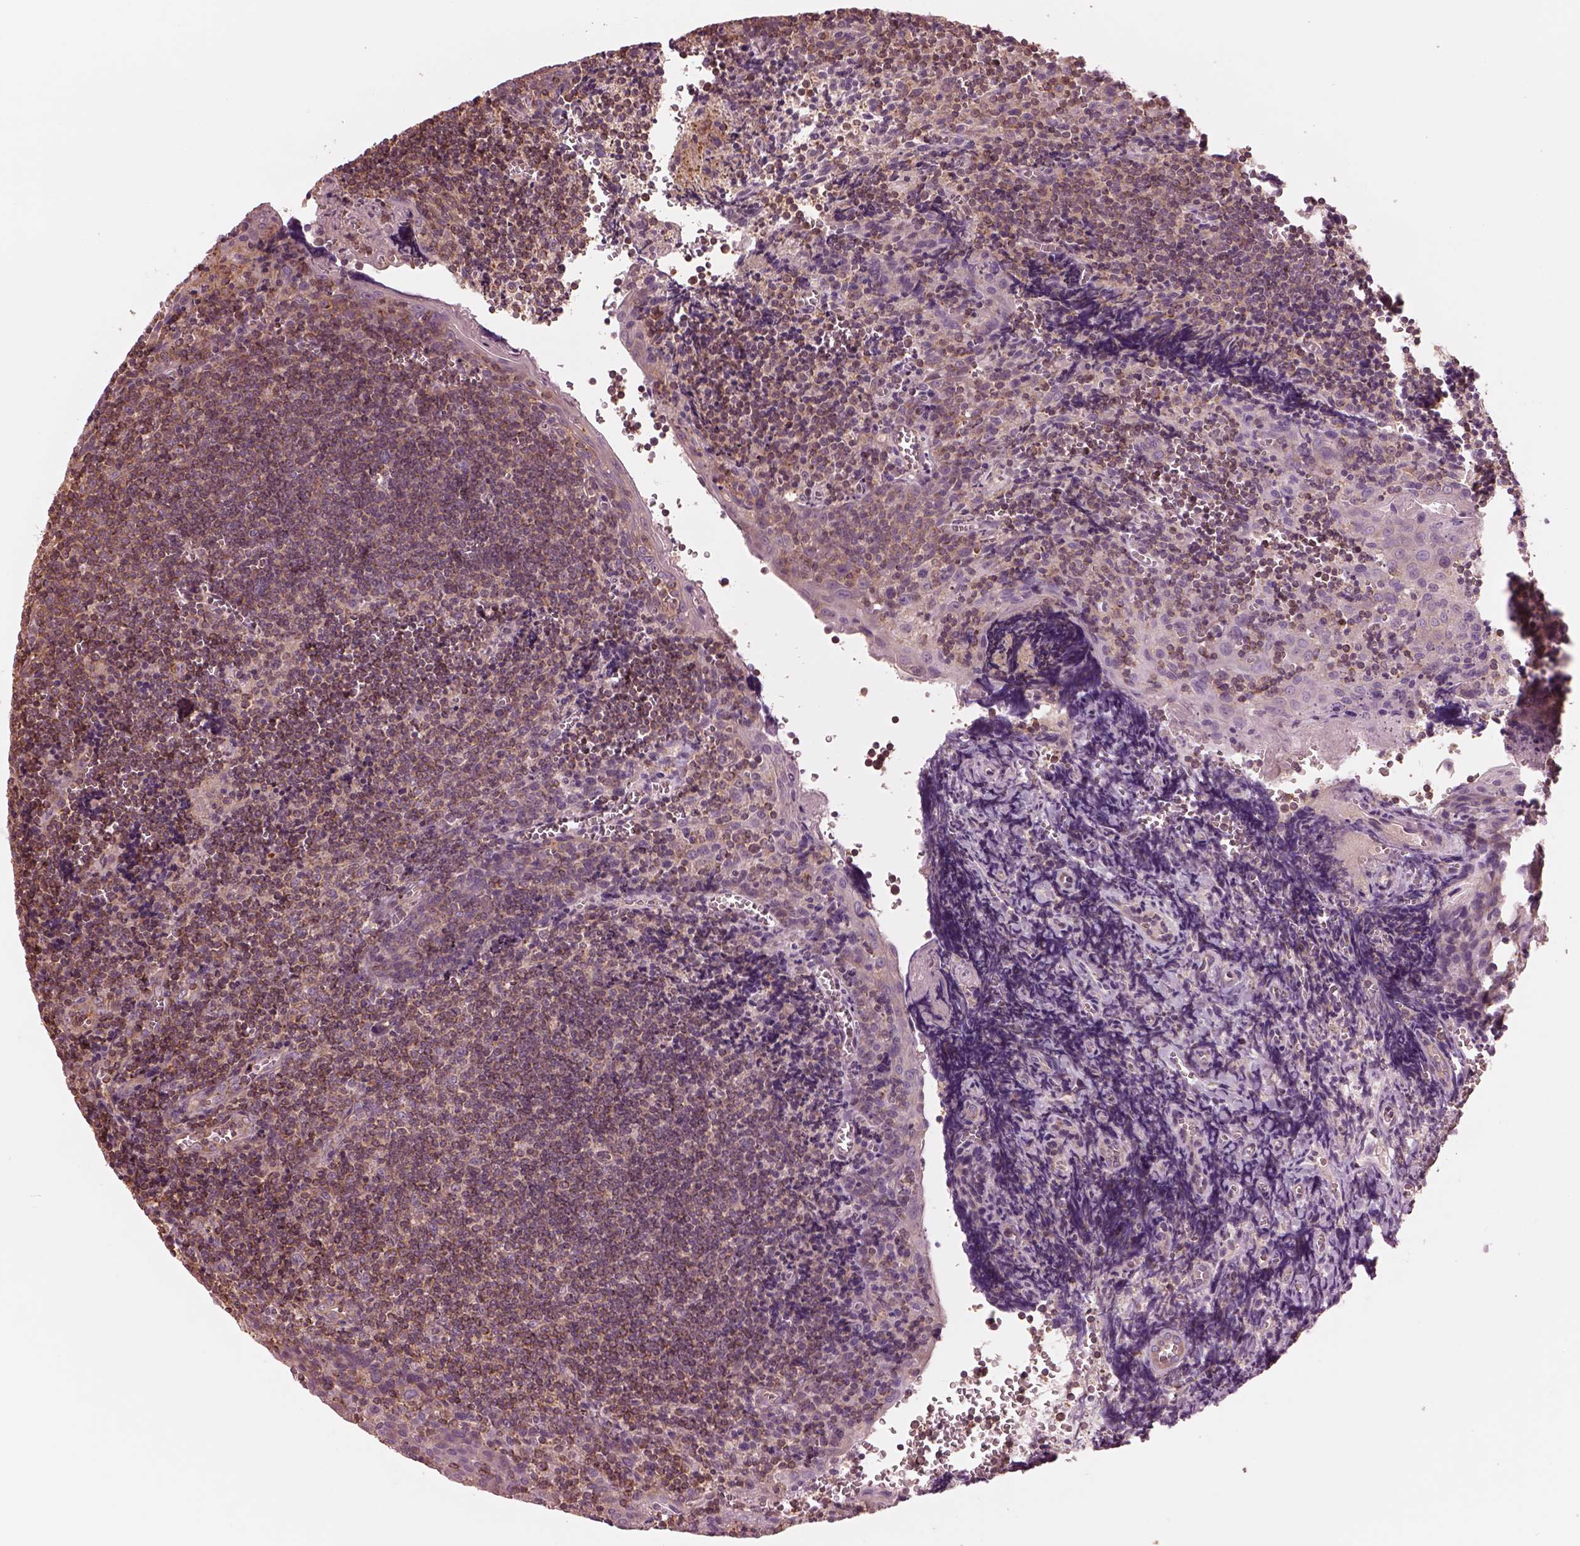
{"staining": {"intensity": "strong", "quantity": "<25%", "location": "cytoplasmic/membranous"}, "tissue": "tonsil", "cell_type": "Germinal center cells", "image_type": "normal", "snomed": [{"axis": "morphology", "description": "Normal tissue, NOS"}, {"axis": "morphology", "description": "Inflammation, NOS"}, {"axis": "topography", "description": "Tonsil"}], "caption": "A medium amount of strong cytoplasmic/membranous positivity is identified in approximately <25% of germinal center cells in unremarkable tonsil. The staining was performed using DAB (3,3'-diaminobenzidine) to visualize the protein expression in brown, while the nuclei were stained in blue with hematoxylin (Magnification: 20x).", "gene": "STK33", "patient": {"sex": "female", "age": 31}}